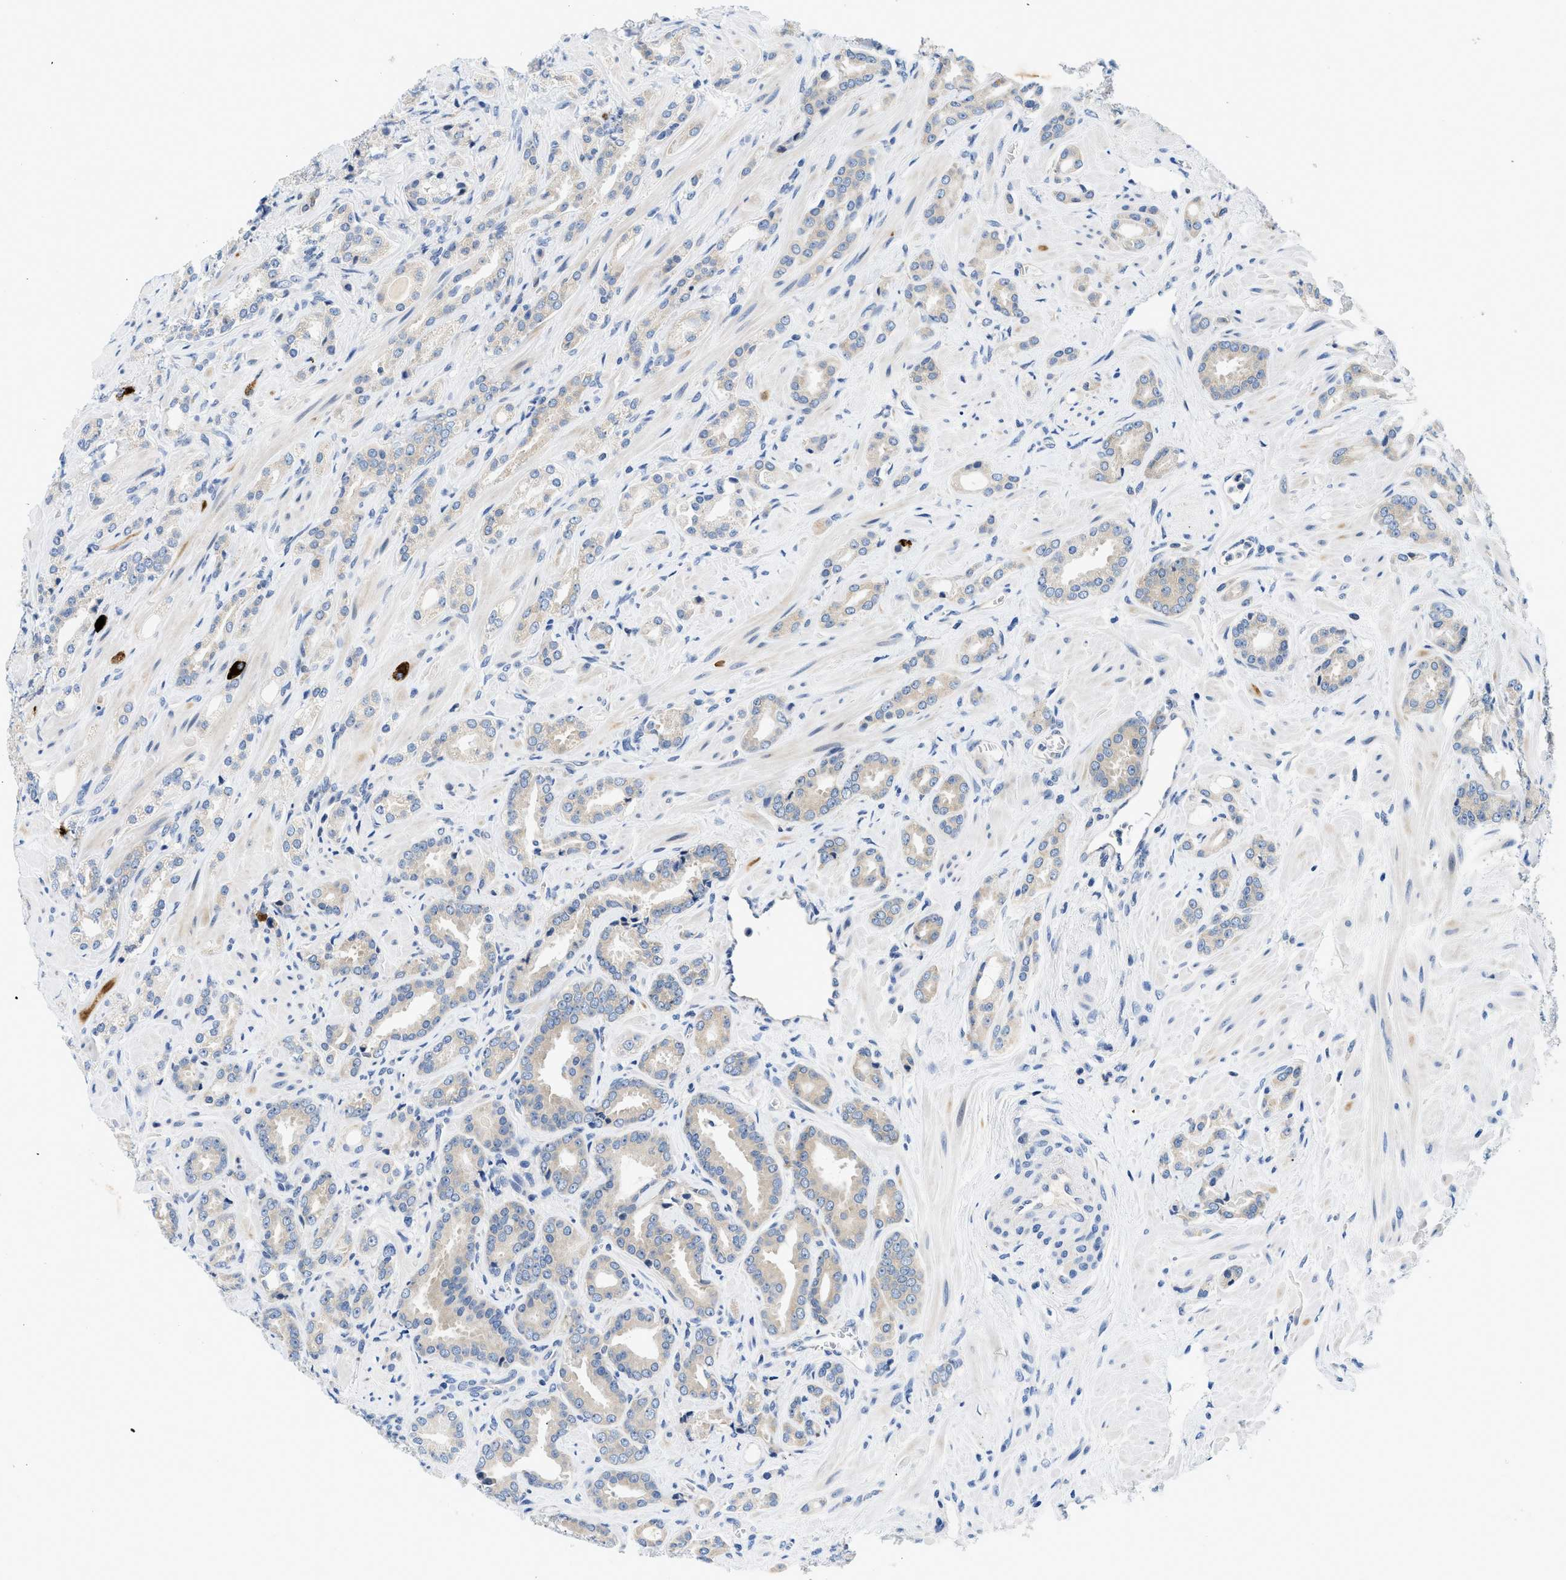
{"staining": {"intensity": "negative", "quantity": "none", "location": "none"}, "tissue": "prostate cancer", "cell_type": "Tumor cells", "image_type": "cancer", "snomed": [{"axis": "morphology", "description": "Adenocarcinoma, High grade"}, {"axis": "topography", "description": "Prostate"}], "caption": "Micrograph shows no protein staining in tumor cells of prostate cancer (high-grade adenocarcinoma) tissue.", "gene": "IKBKE", "patient": {"sex": "male", "age": 64}}